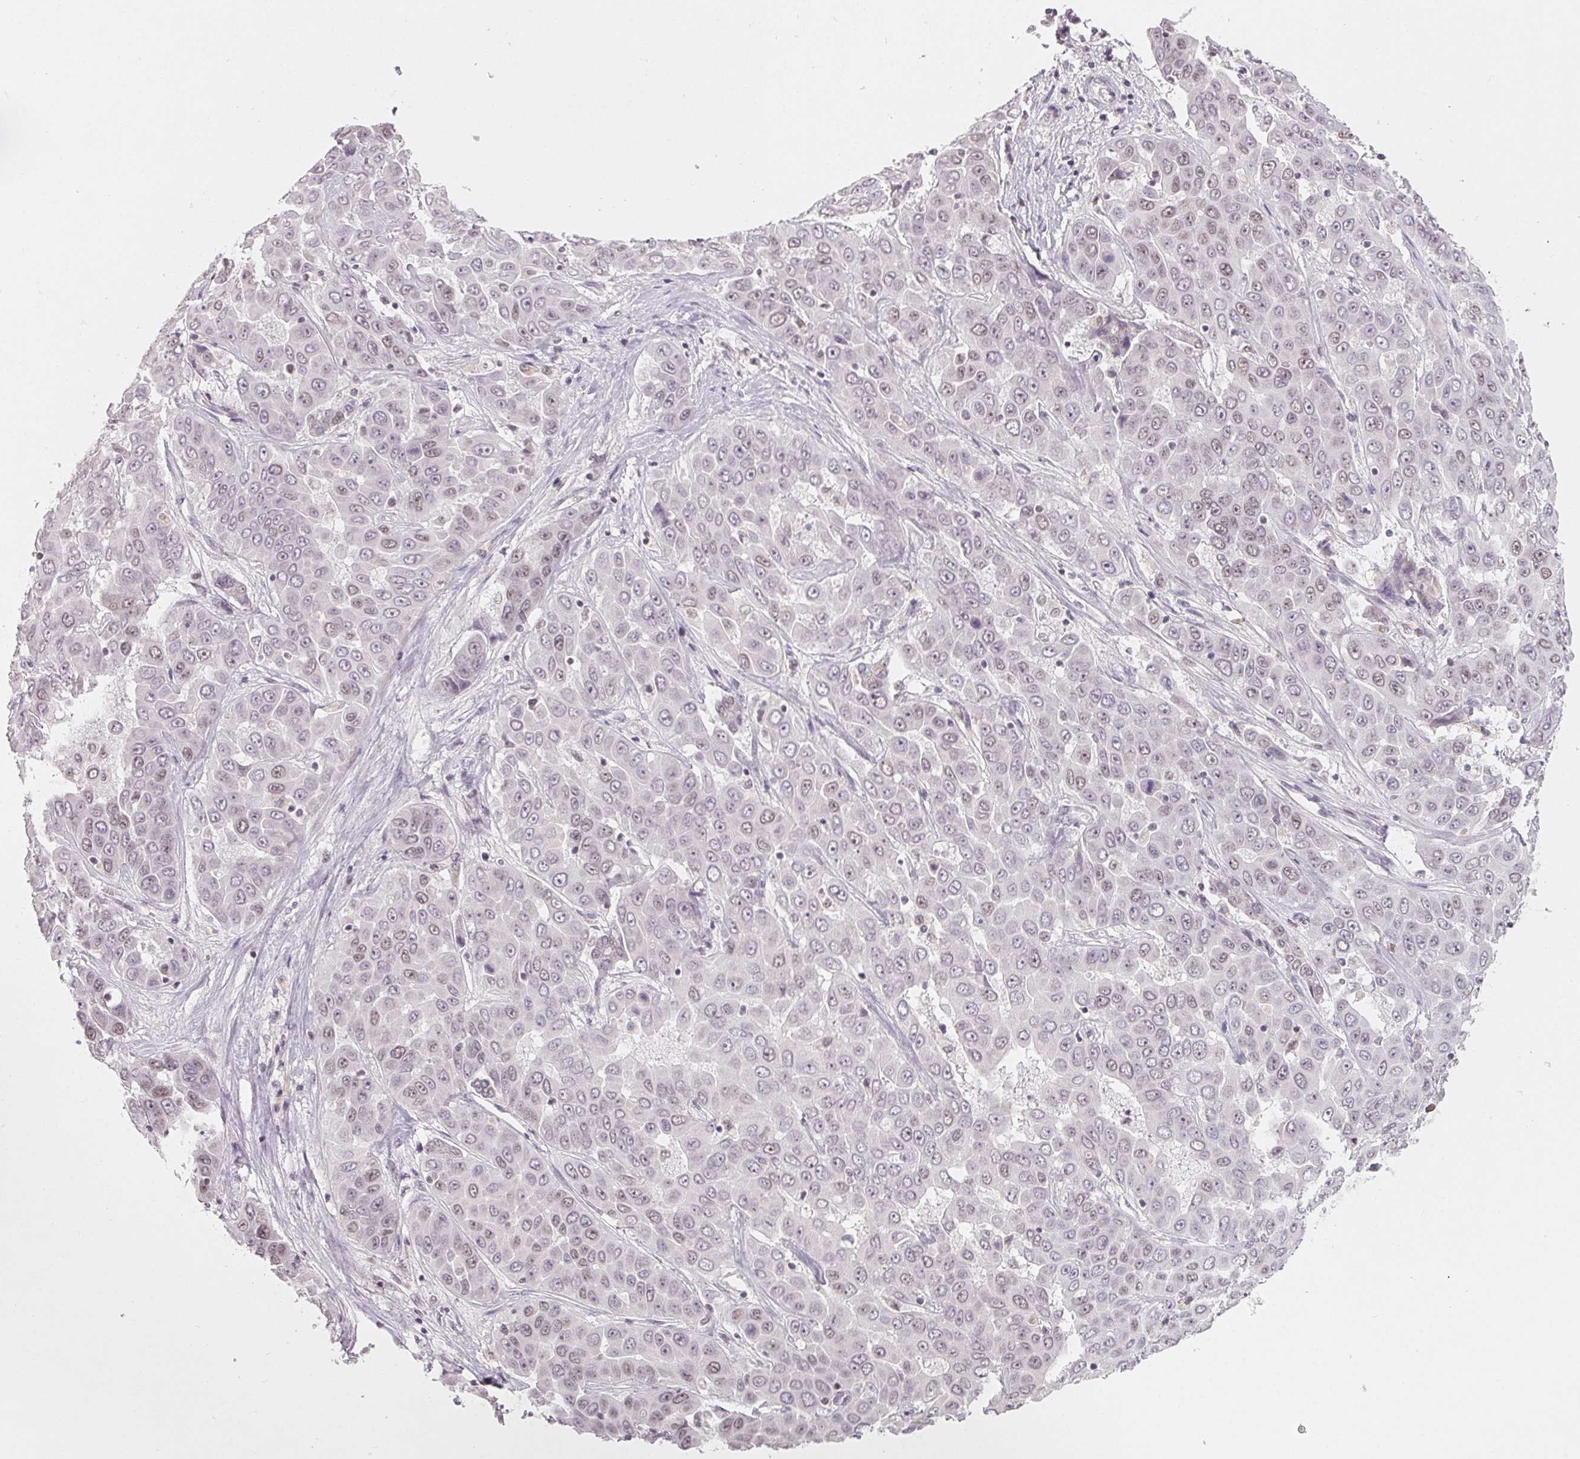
{"staining": {"intensity": "negative", "quantity": "none", "location": "none"}, "tissue": "liver cancer", "cell_type": "Tumor cells", "image_type": "cancer", "snomed": [{"axis": "morphology", "description": "Cholangiocarcinoma"}, {"axis": "topography", "description": "Liver"}], "caption": "Immunohistochemical staining of human cholangiocarcinoma (liver) demonstrates no significant staining in tumor cells.", "gene": "NXF3", "patient": {"sex": "female", "age": 52}}